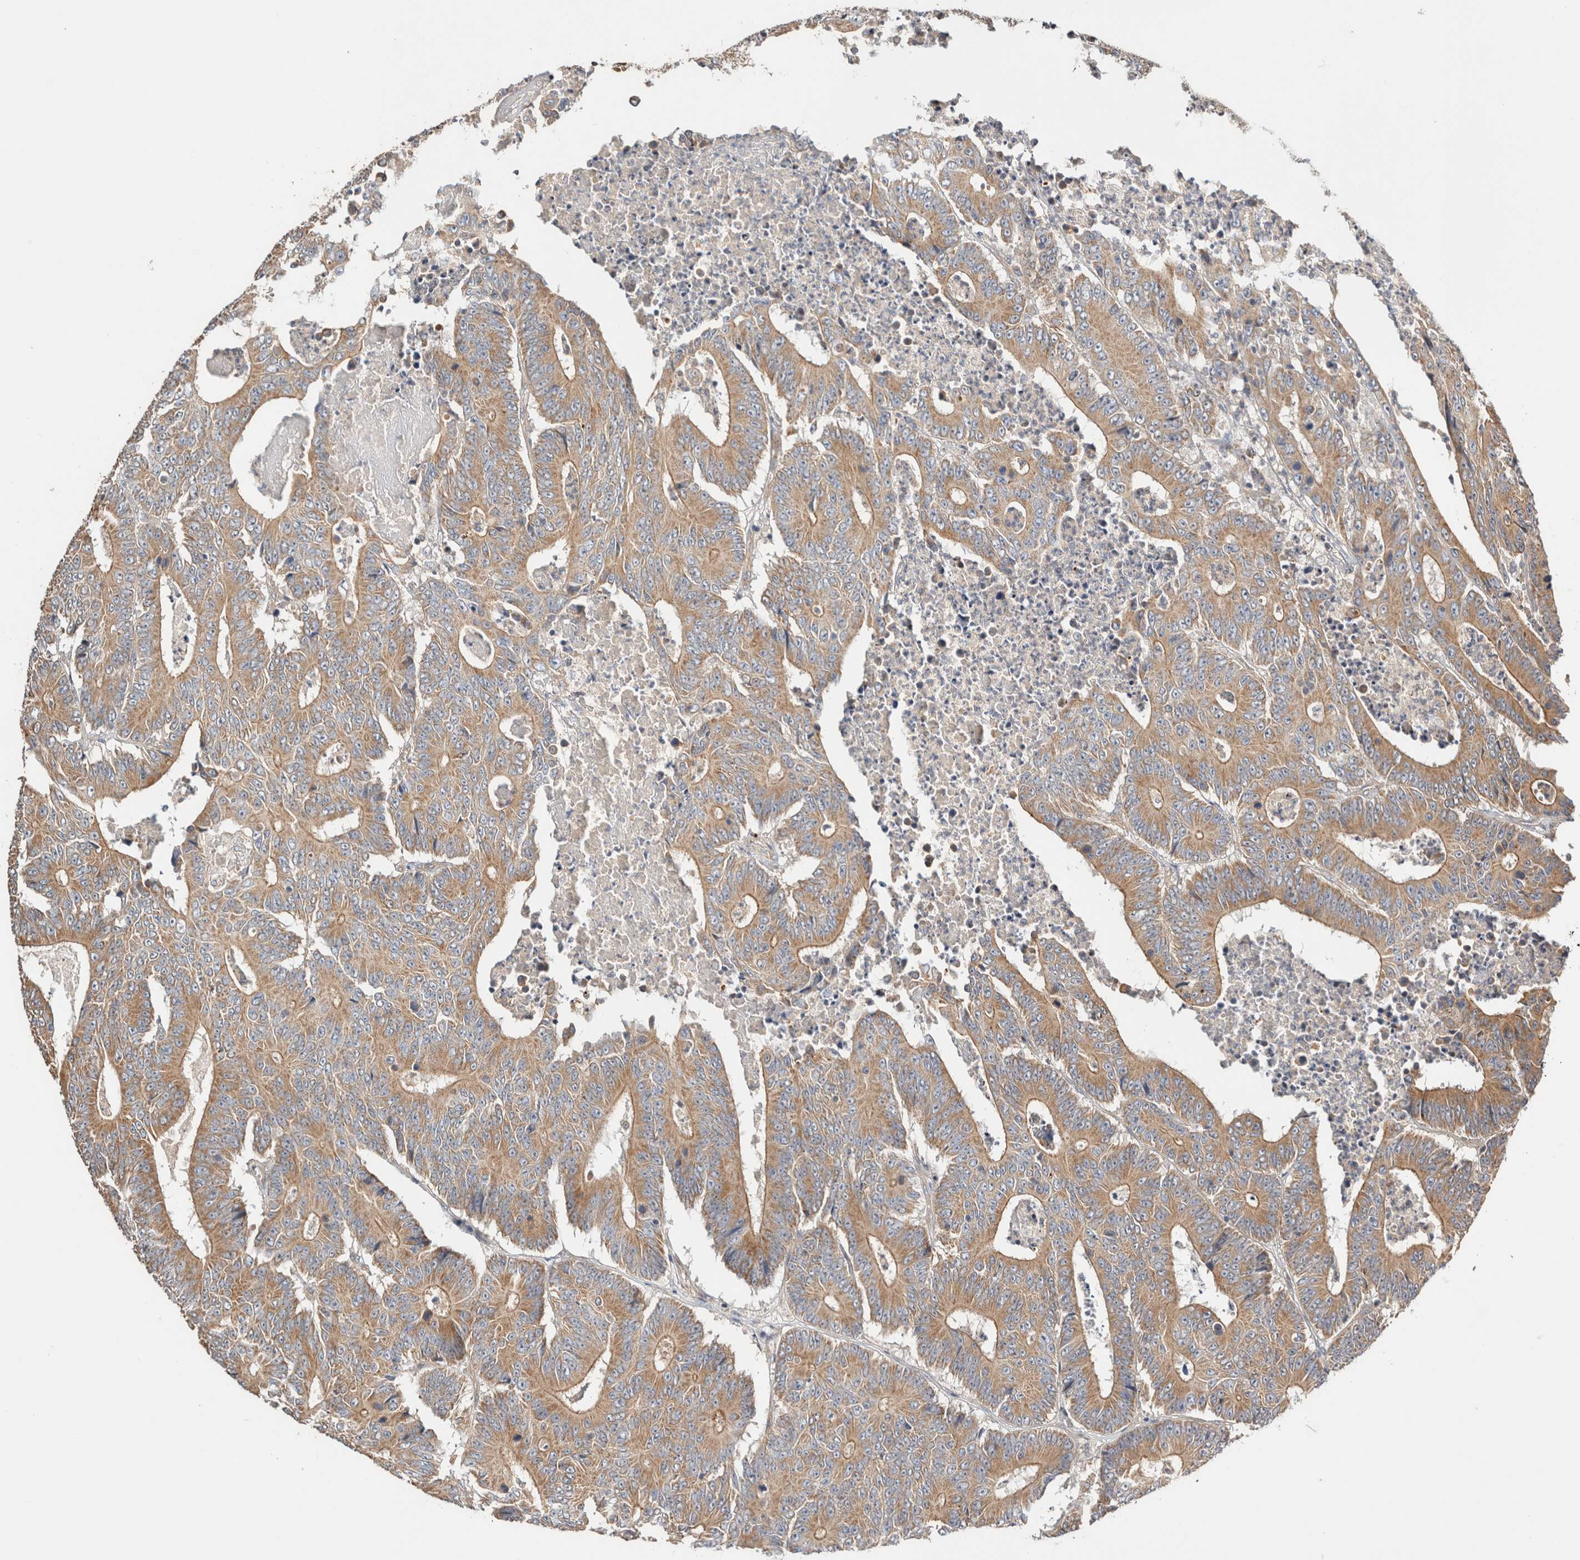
{"staining": {"intensity": "moderate", "quantity": ">75%", "location": "cytoplasmic/membranous"}, "tissue": "colorectal cancer", "cell_type": "Tumor cells", "image_type": "cancer", "snomed": [{"axis": "morphology", "description": "Adenocarcinoma, NOS"}, {"axis": "topography", "description": "Colon"}], "caption": "Human adenocarcinoma (colorectal) stained for a protein (brown) displays moderate cytoplasmic/membranous positive staining in approximately >75% of tumor cells.", "gene": "B3GNTL1", "patient": {"sex": "male", "age": 83}}